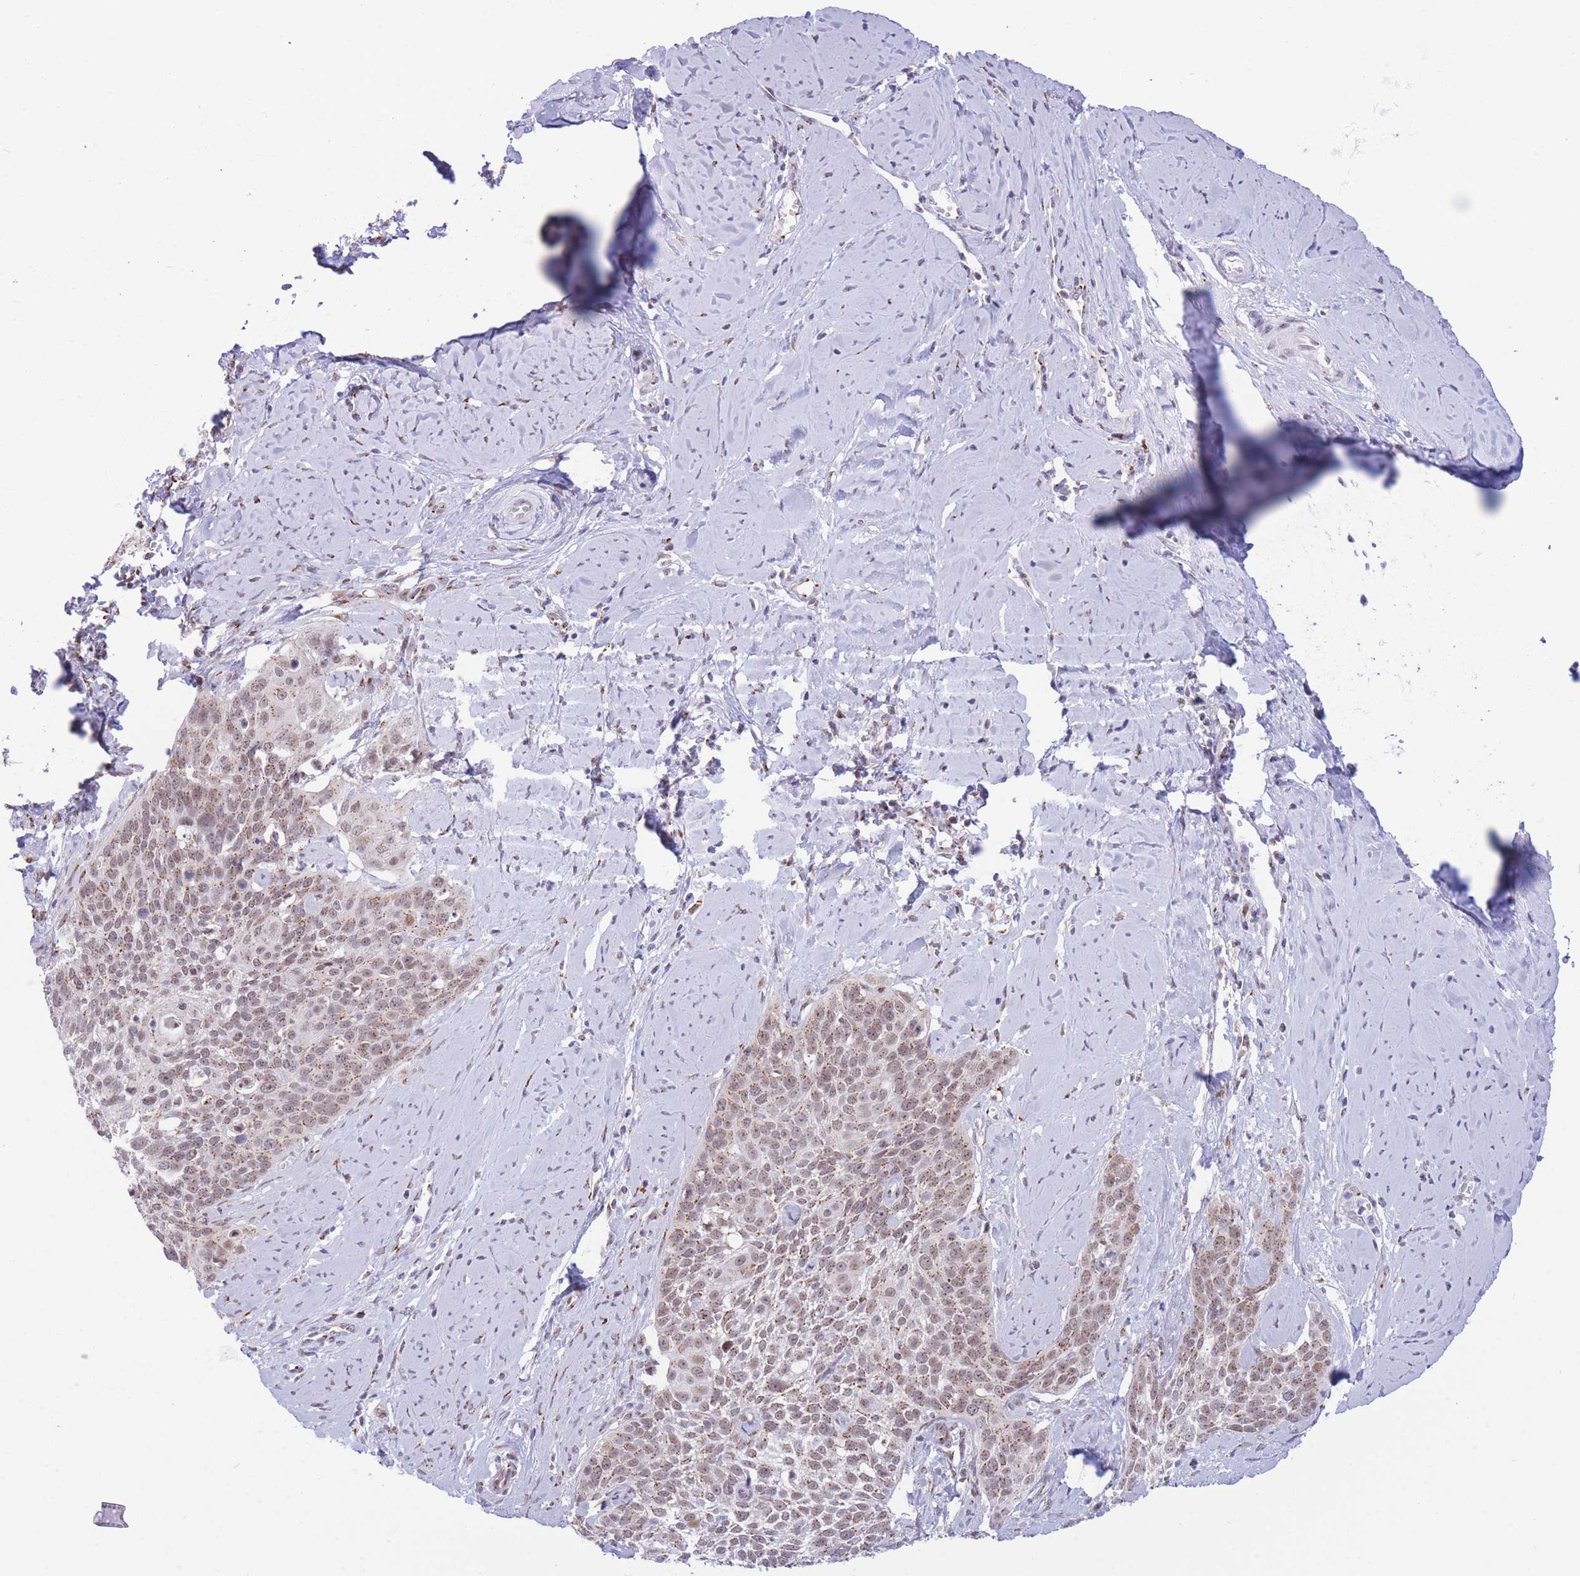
{"staining": {"intensity": "moderate", "quantity": ">75%", "location": "cytoplasmic/membranous,nuclear"}, "tissue": "cervical cancer", "cell_type": "Tumor cells", "image_type": "cancer", "snomed": [{"axis": "morphology", "description": "Squamous cell carcinoma, NOS"}, {"axis": "topography", "description": "Cervix"}], "caption": "Immunohistochemical staining of human cervical cancer exhibits medium levels of moderate cytoplasmic/membranous and nuclear staining in about >75% of tumor cells.", "gene": "INO80C", "patient": {"sex": "female", "age": 44}}